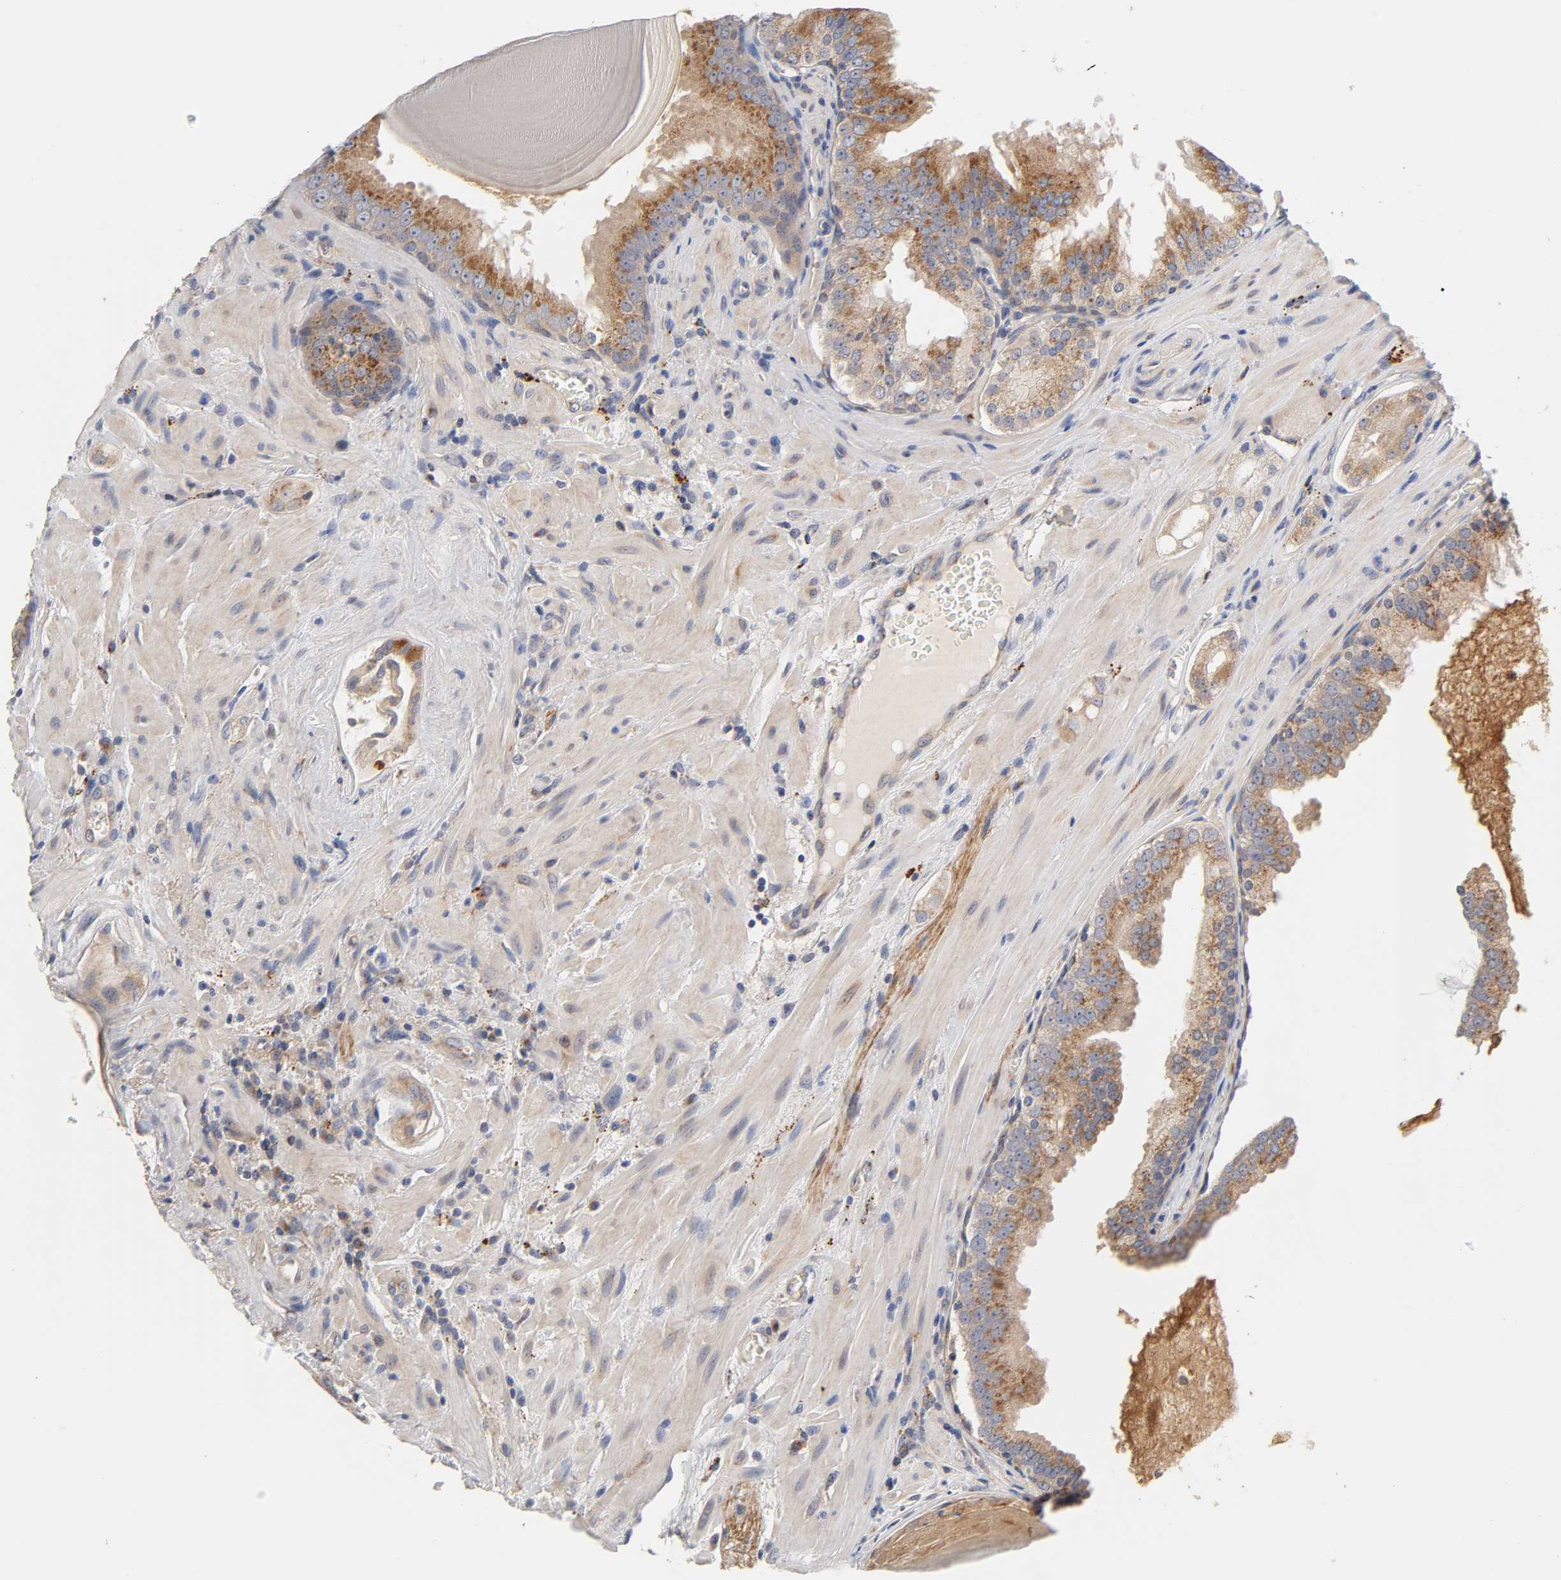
{"staining": {"intensity": "moderate", "quantity": ">75%", "location": "cytoplasmic/membranous"}, "tissue": "prostate cancer", "cell_type": "Tumor cells", "image_type": "cancer", "snomed": [{"axis": "morphology", "description": "Adenocarcinoma, High grade"}, {"axis": "topography", "description": "Prostate"}], "caption": "Immunohistochemical staining of human adenocarcinoma (high-grade) (prostate) displays medium levels of moderate cytoplasmic/membranous protein staining in approximately >75% of tumor cells.", "gene": "C17orf75", "patient": {"sex": "male", "age": 68}}